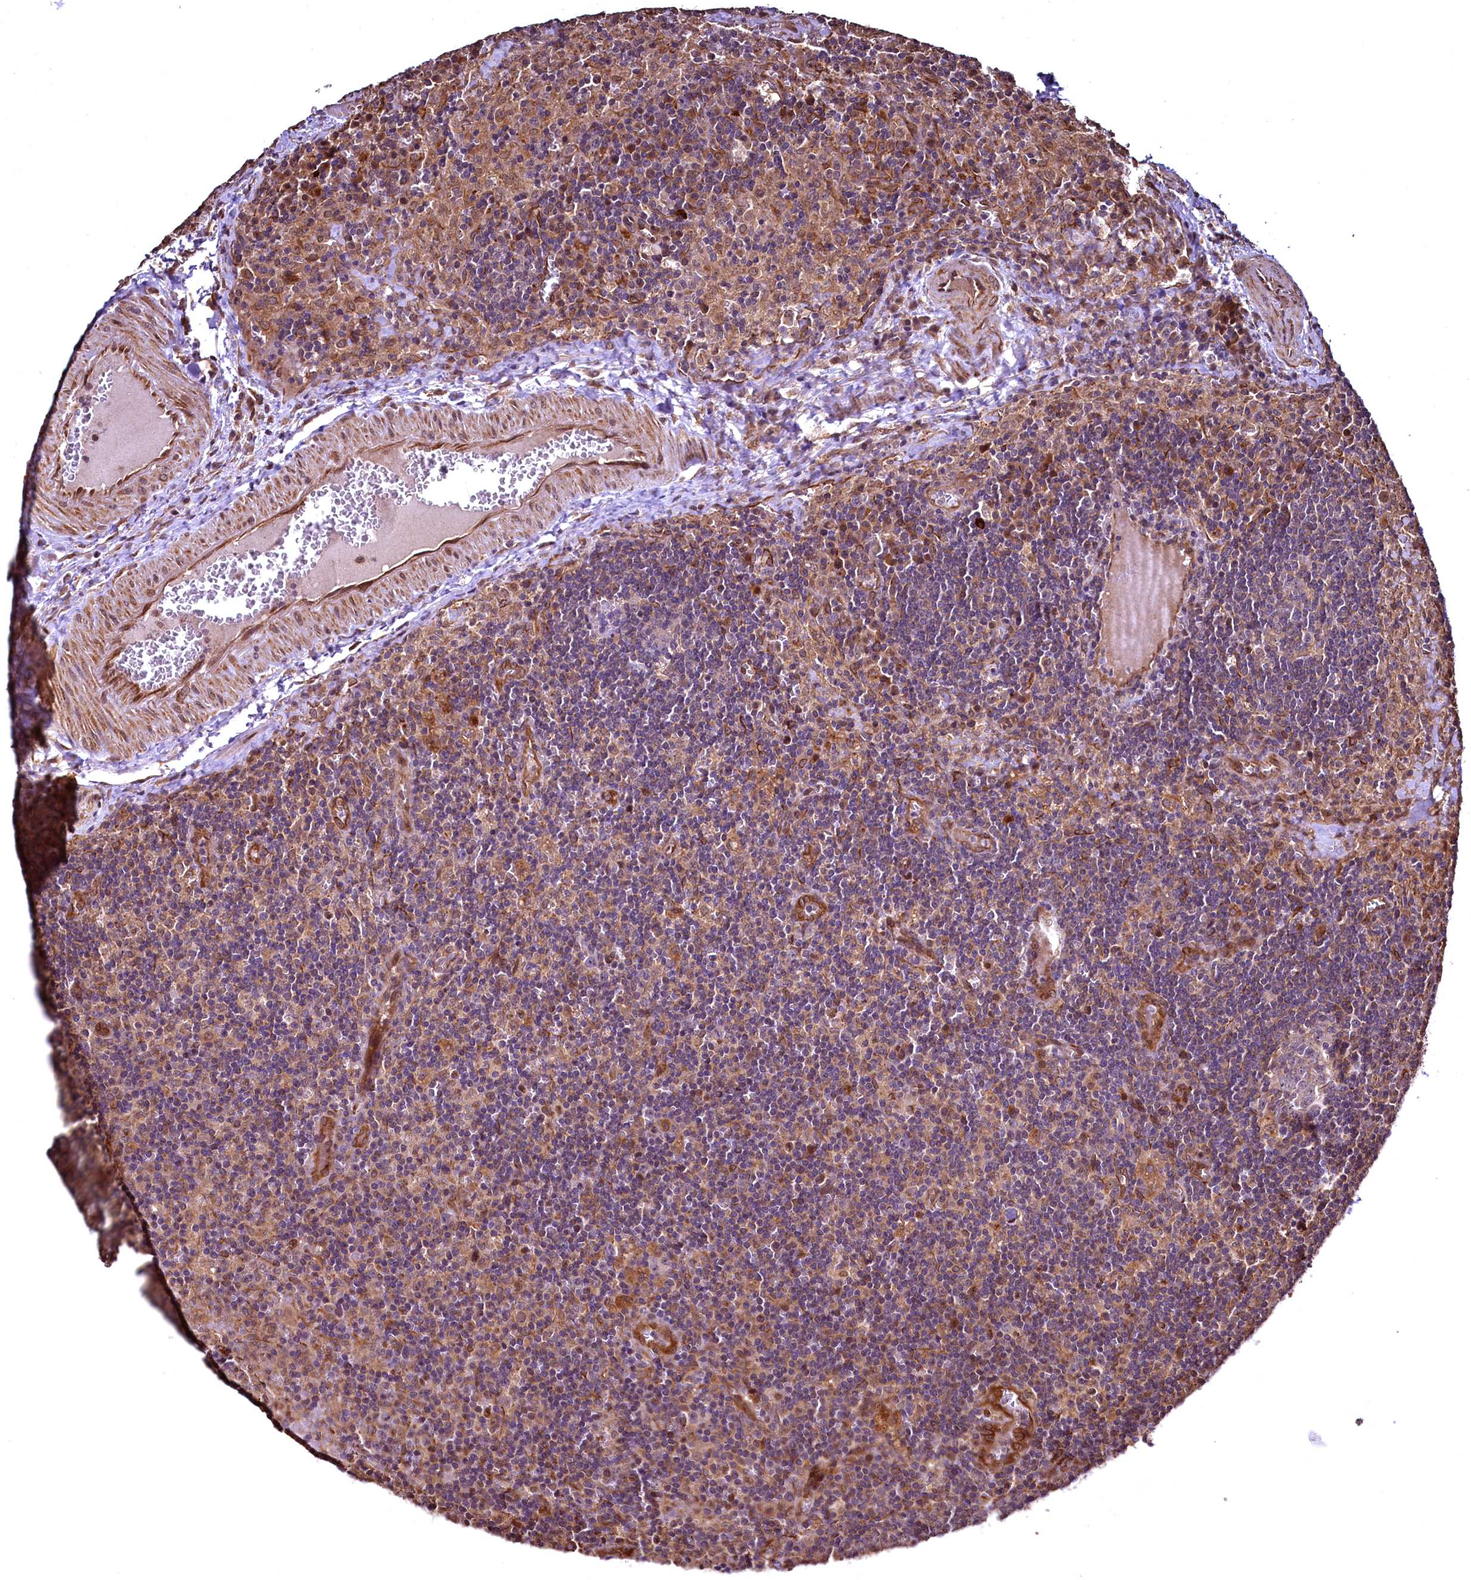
{"staining": {"intensity": "negative", "quantity": "none", "location": "none"}, "tissue": "lymph node", "cell_type": "Germinal center cells", "image_type": "normal", "snomed": [{"axis": "morphology", "description": "Normal tissue, NOS"}, {"axis": "topography", "description": "Lymph node"}], "caption": "Protein analysis of normal lymph node demonstrates no significant positivity in germinal center cells.", "gene": "TBCEL", "patient": {"sex": "male", "age": 58}}